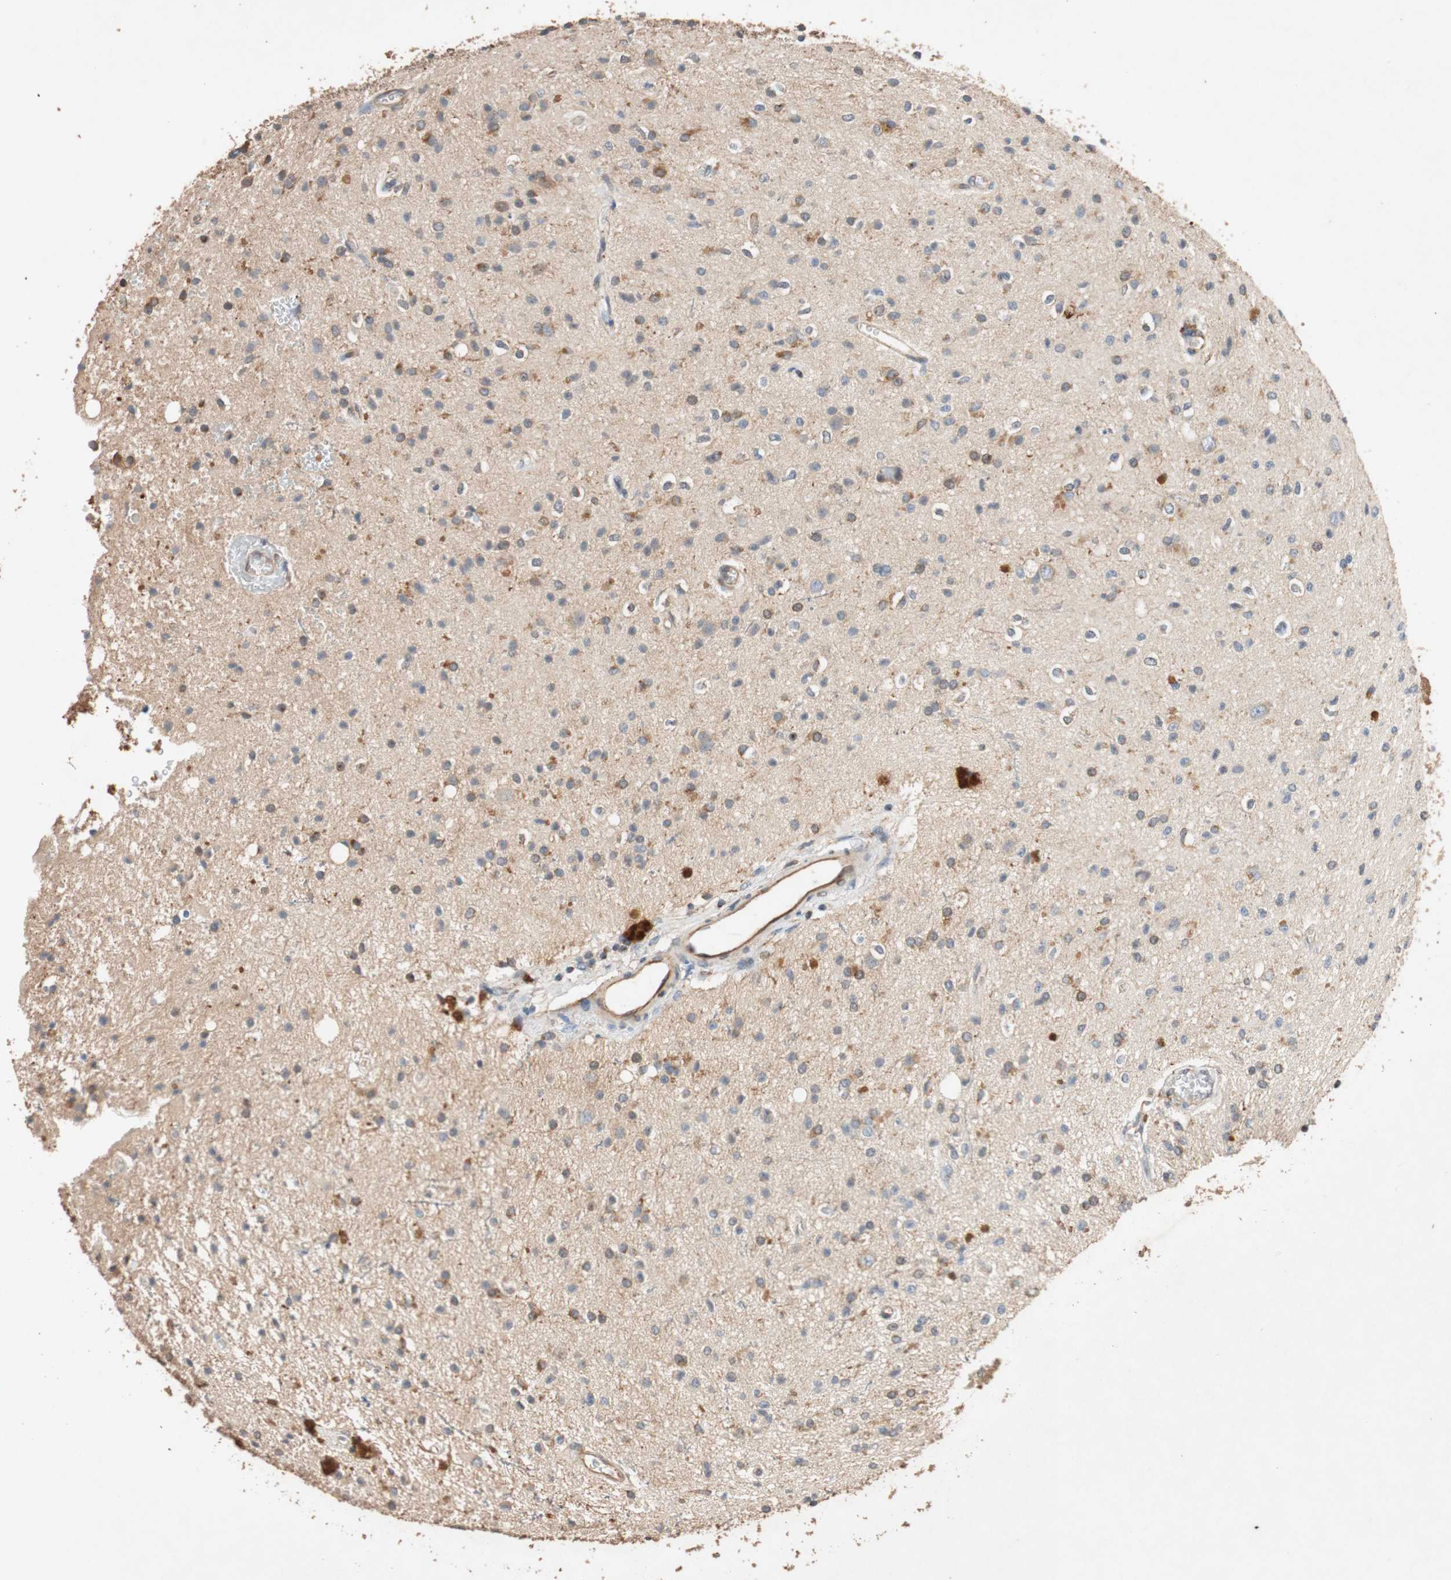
{"staining": {"intensity": "weak", "quantity": "25%-75%", "location": "cytoplasmic/membranous"}, "tissue": "glioma", "cell_type": "Tumor cells", "image_type": "cancer", "snomed": [{"axis": "morphology", "description": "Glioma, malignant, High grade"}, {"axis": "topography", "description": "Brain"}], "caption": "Immunohistochemistry (IHC) histopathology image of neoplastic tissue: human glioma stained using IHC demonstrates low levels of weak protein expression localized specifically in the cytoplasmic/membranous of tumor cells, appearing as a cytoplasmic/membranous brown color.", "gene": "TUBB", "patient": {"sex": "male", "age": 47}}